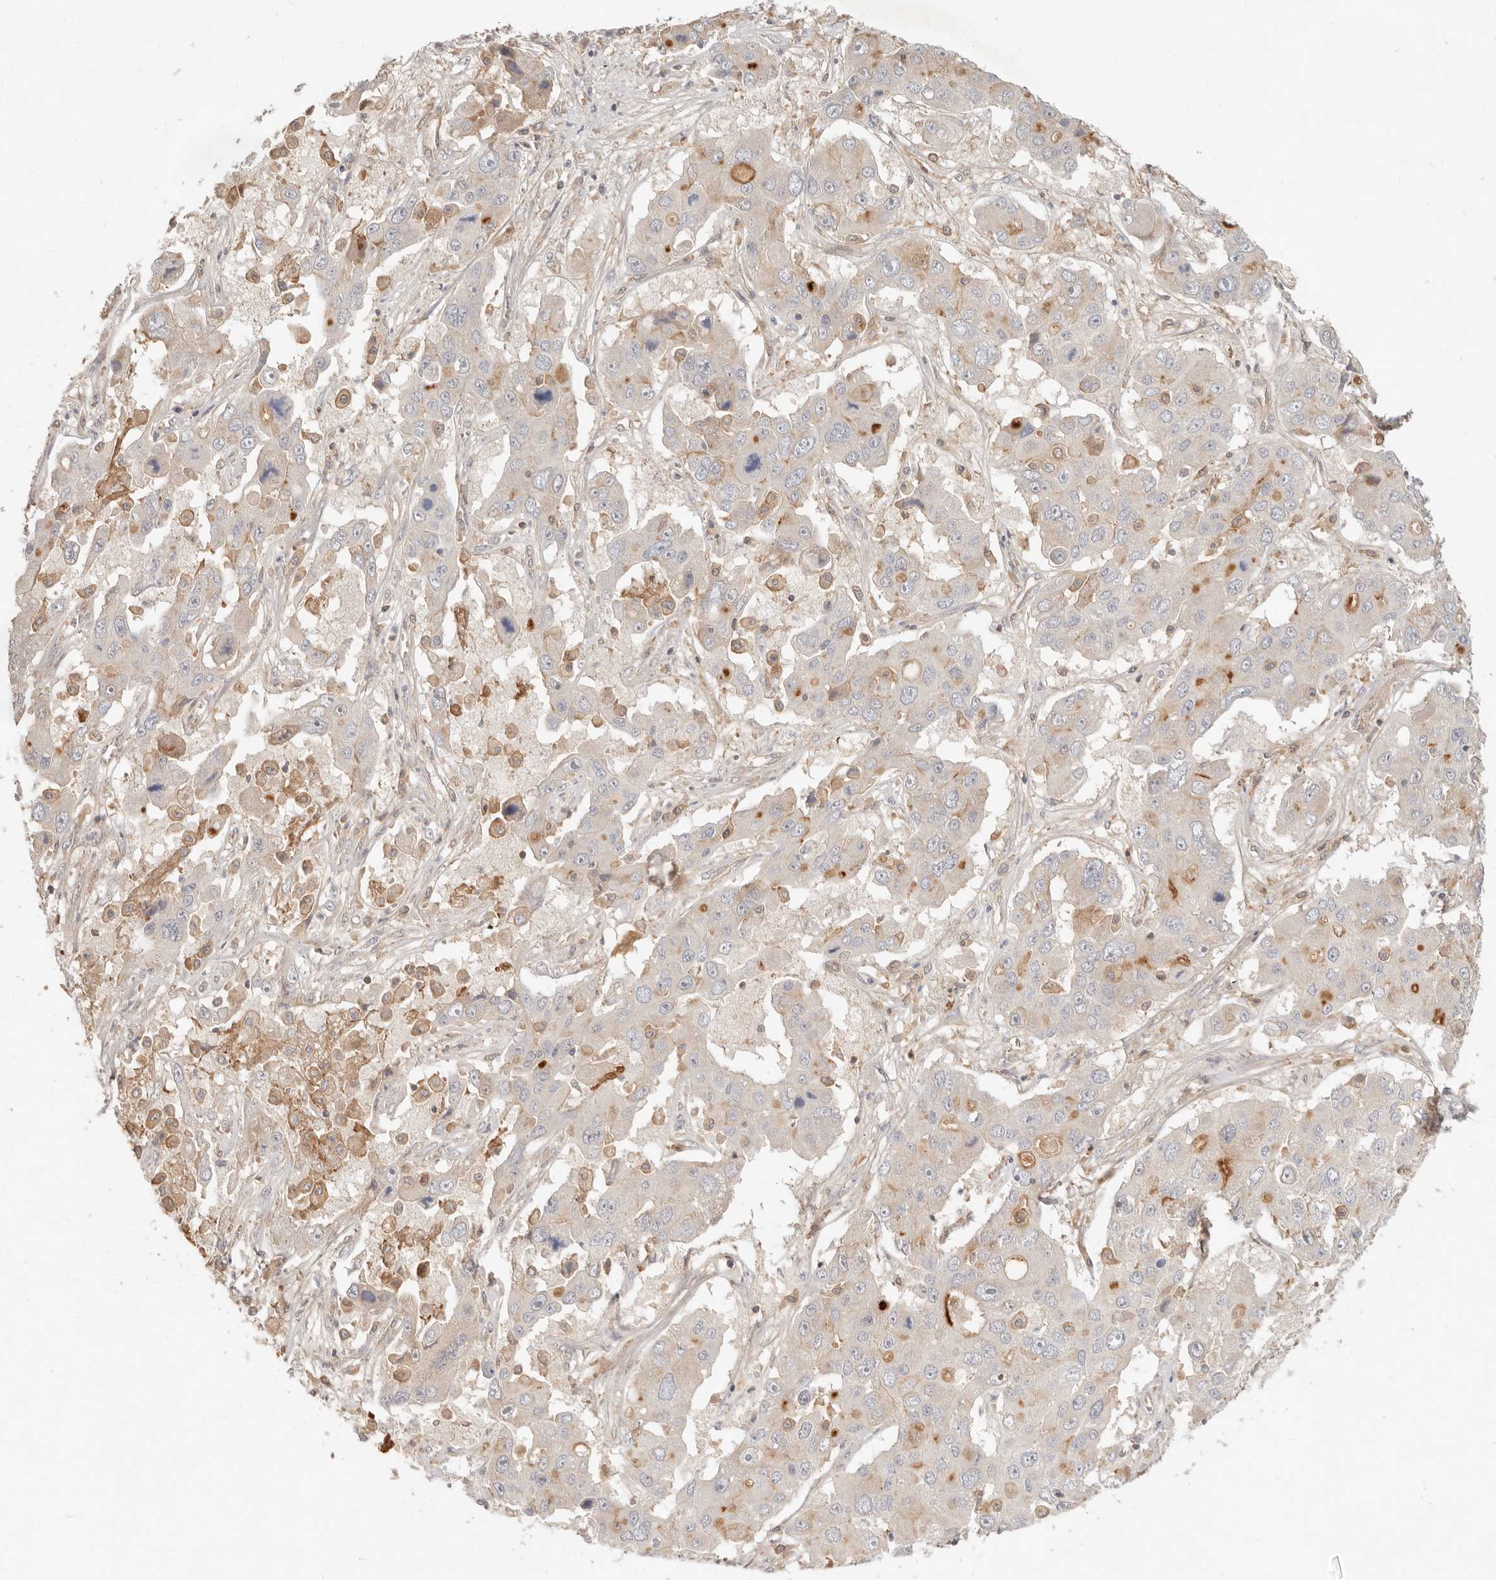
{"staining": {"intensity": "moderate", "quantity": "<25%", "location": "cytoplasmic/membranous"}, "tissue": "liver cancer", "cell_type": "Tumor cells", "image_type": "cancer", "snomed": [{"axis": "morphology", "description": "Cholangiocarcinoma"}, {"axis": "topography", "description": "Liver"}], "caption": "Protein expression analysis of human liver cancer (cholangiocarcinoma) reveals moderate cytoplasmic/membranous positivity in about <25% of tumor cells.", "gene": "NECAP2", "patient": {"sex": "male", "age": 67}}